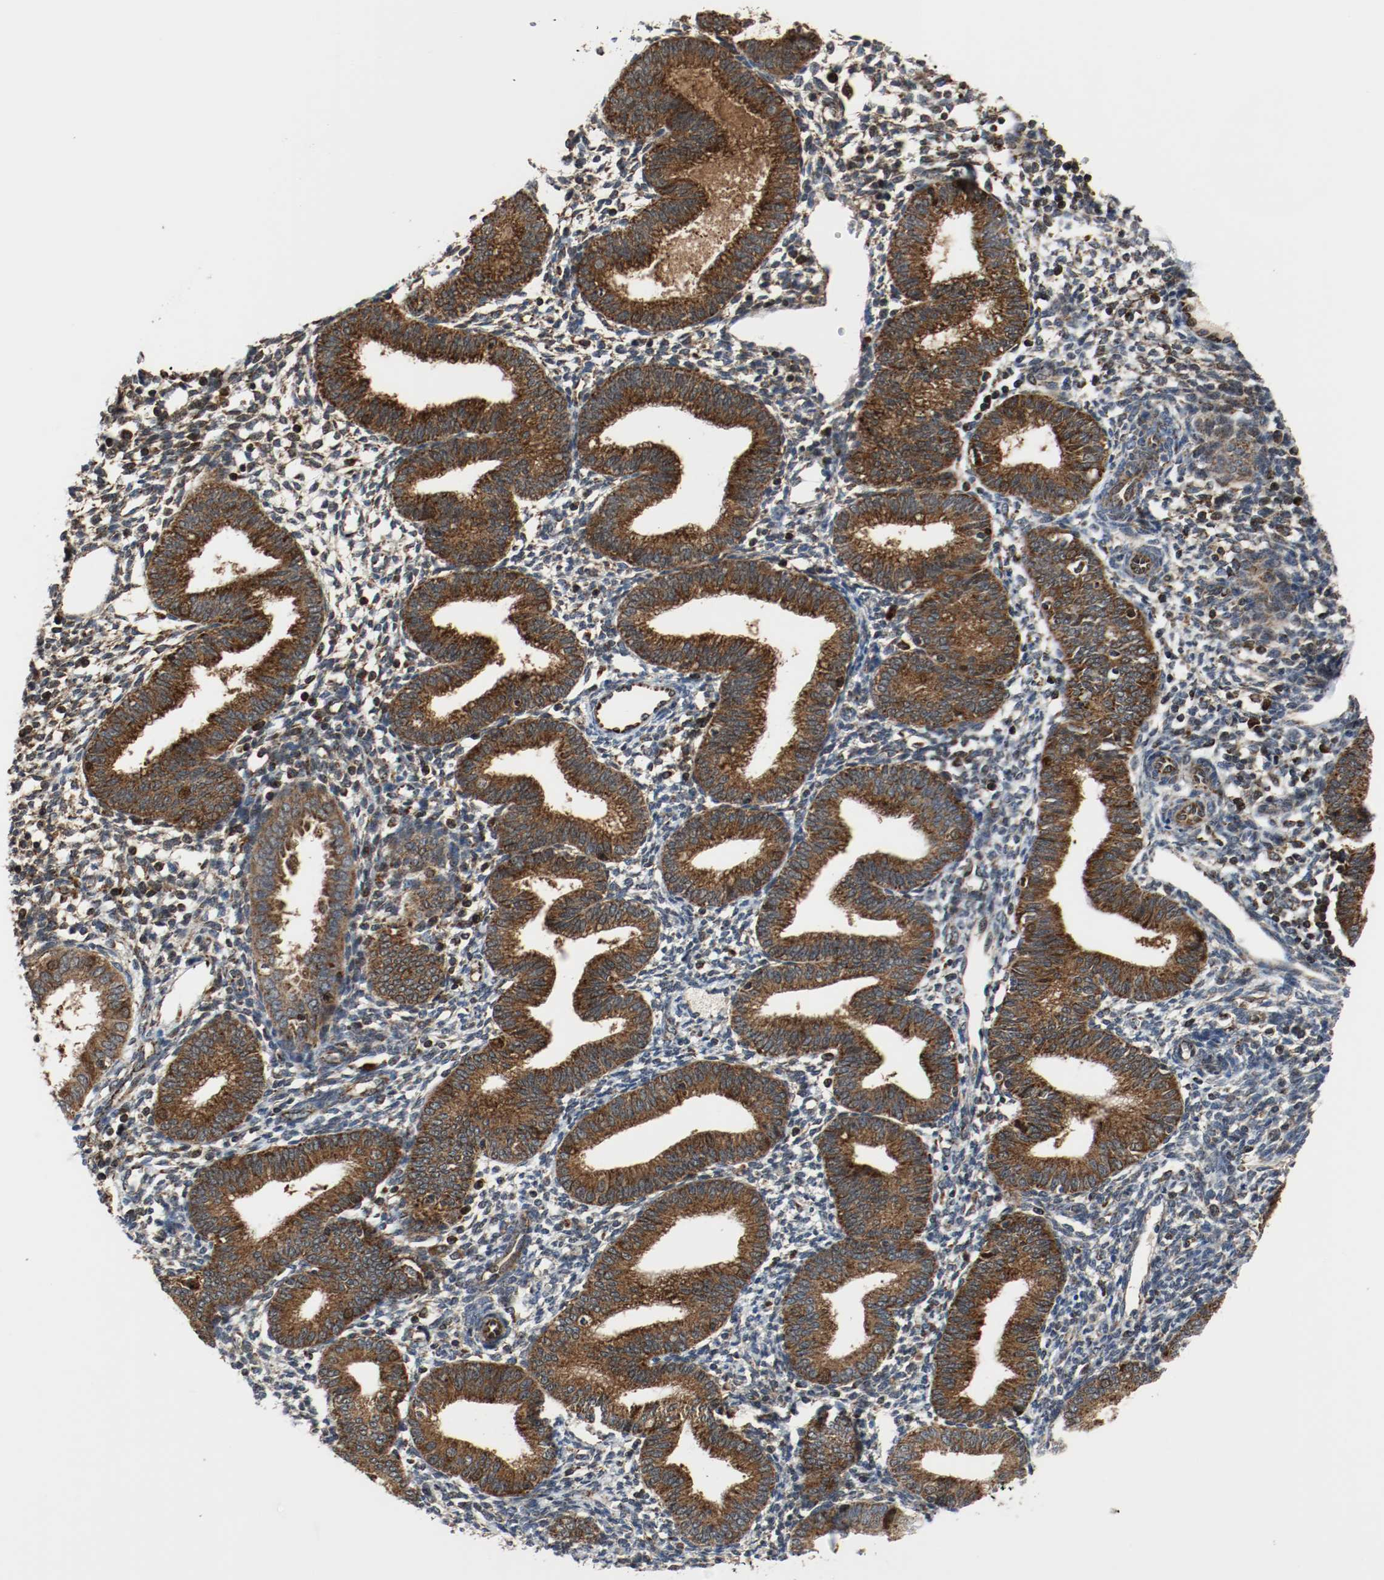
{"staining": {"intensity": "moderate", "quantity": "25%-75%", "location": "cytoplasmic/membranous"}, "tissue": "endometrium", "cell_type": "Cells in endometrial stroma", "image_type": "normal", "snomed": [{"axis": "morphology", "description": "Normal tissue, NOS"}, {"axis": "topography", "description": "Endometrium"}], "caption": "High-magnification brightfield microscopy of normal endometrium stained with DAB (3,3'-diaminobenzidine) (brown) and counterstained with hematoxylin (blue). cells in endometrial stroma exhibit moderate cytoplasmic/membranous expression is identified in about25%-75% of cells.", "gene": "TXNRD1", "patient": {"sex": "female", "age": 61}}